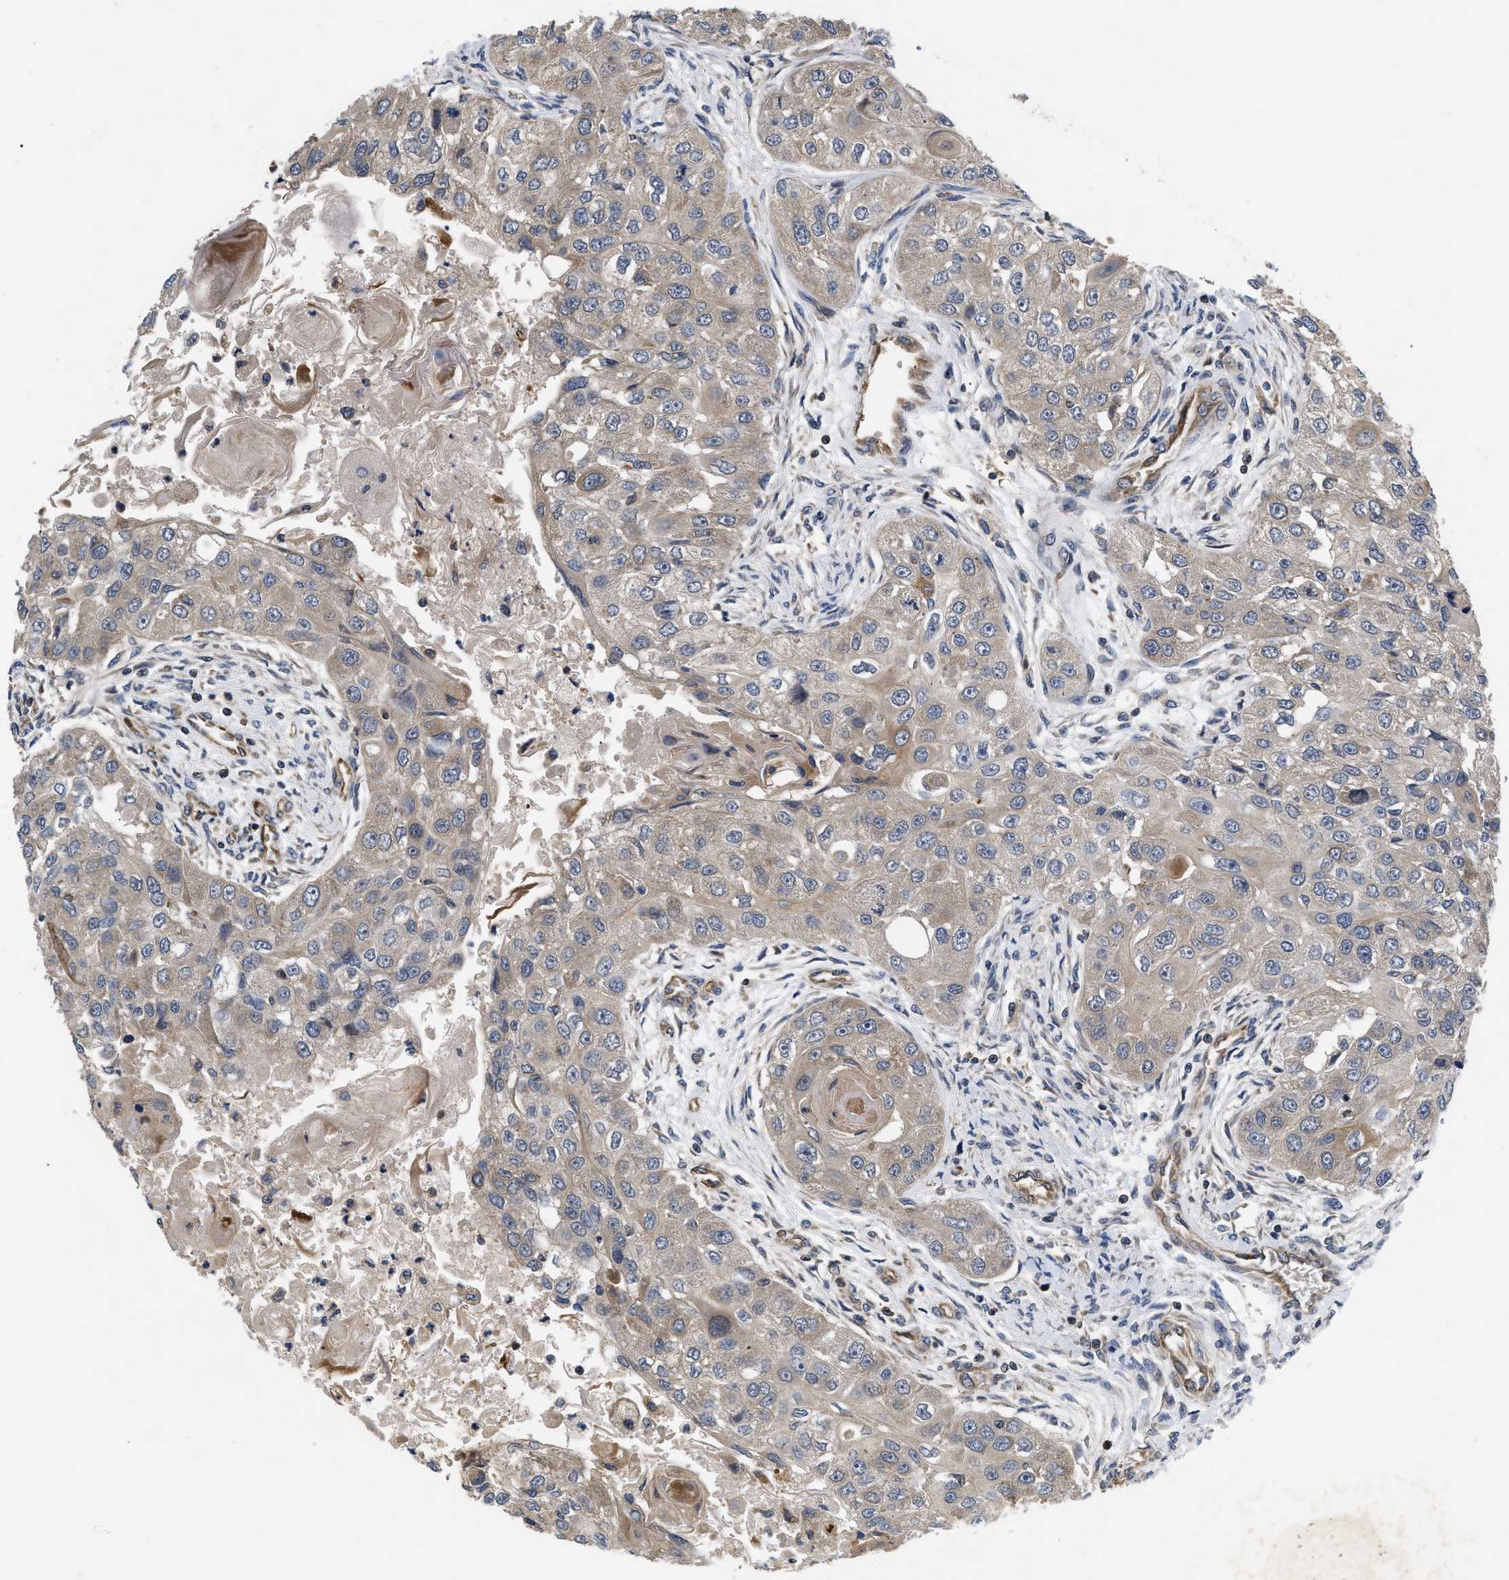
{"staining": {"intensity": "weak", "quantity": ">75%", "location": "cytoplasmic/membranous"}, "tissue": "head and neck cancer", "cell_type": "Tumor cells", "image_type": "cancer", "snomed": [{"axis": "morphology", "description": "Normal tissue, NOS"}, {"axis": "morphology", "description": "Squamous cell carcinoma, NOS"}, {"axis": "topography", "description": "Skeletal muscle"}, {"axis": "topography", "description": "Head-Neck"}], "caption": "Weak cytoplasmic/membranous positivity is appreciated in about >75% of tumor cells in head and neck cancer.", "gene": "HMGCR", "patient": {"sex": "male", "age": 51}}